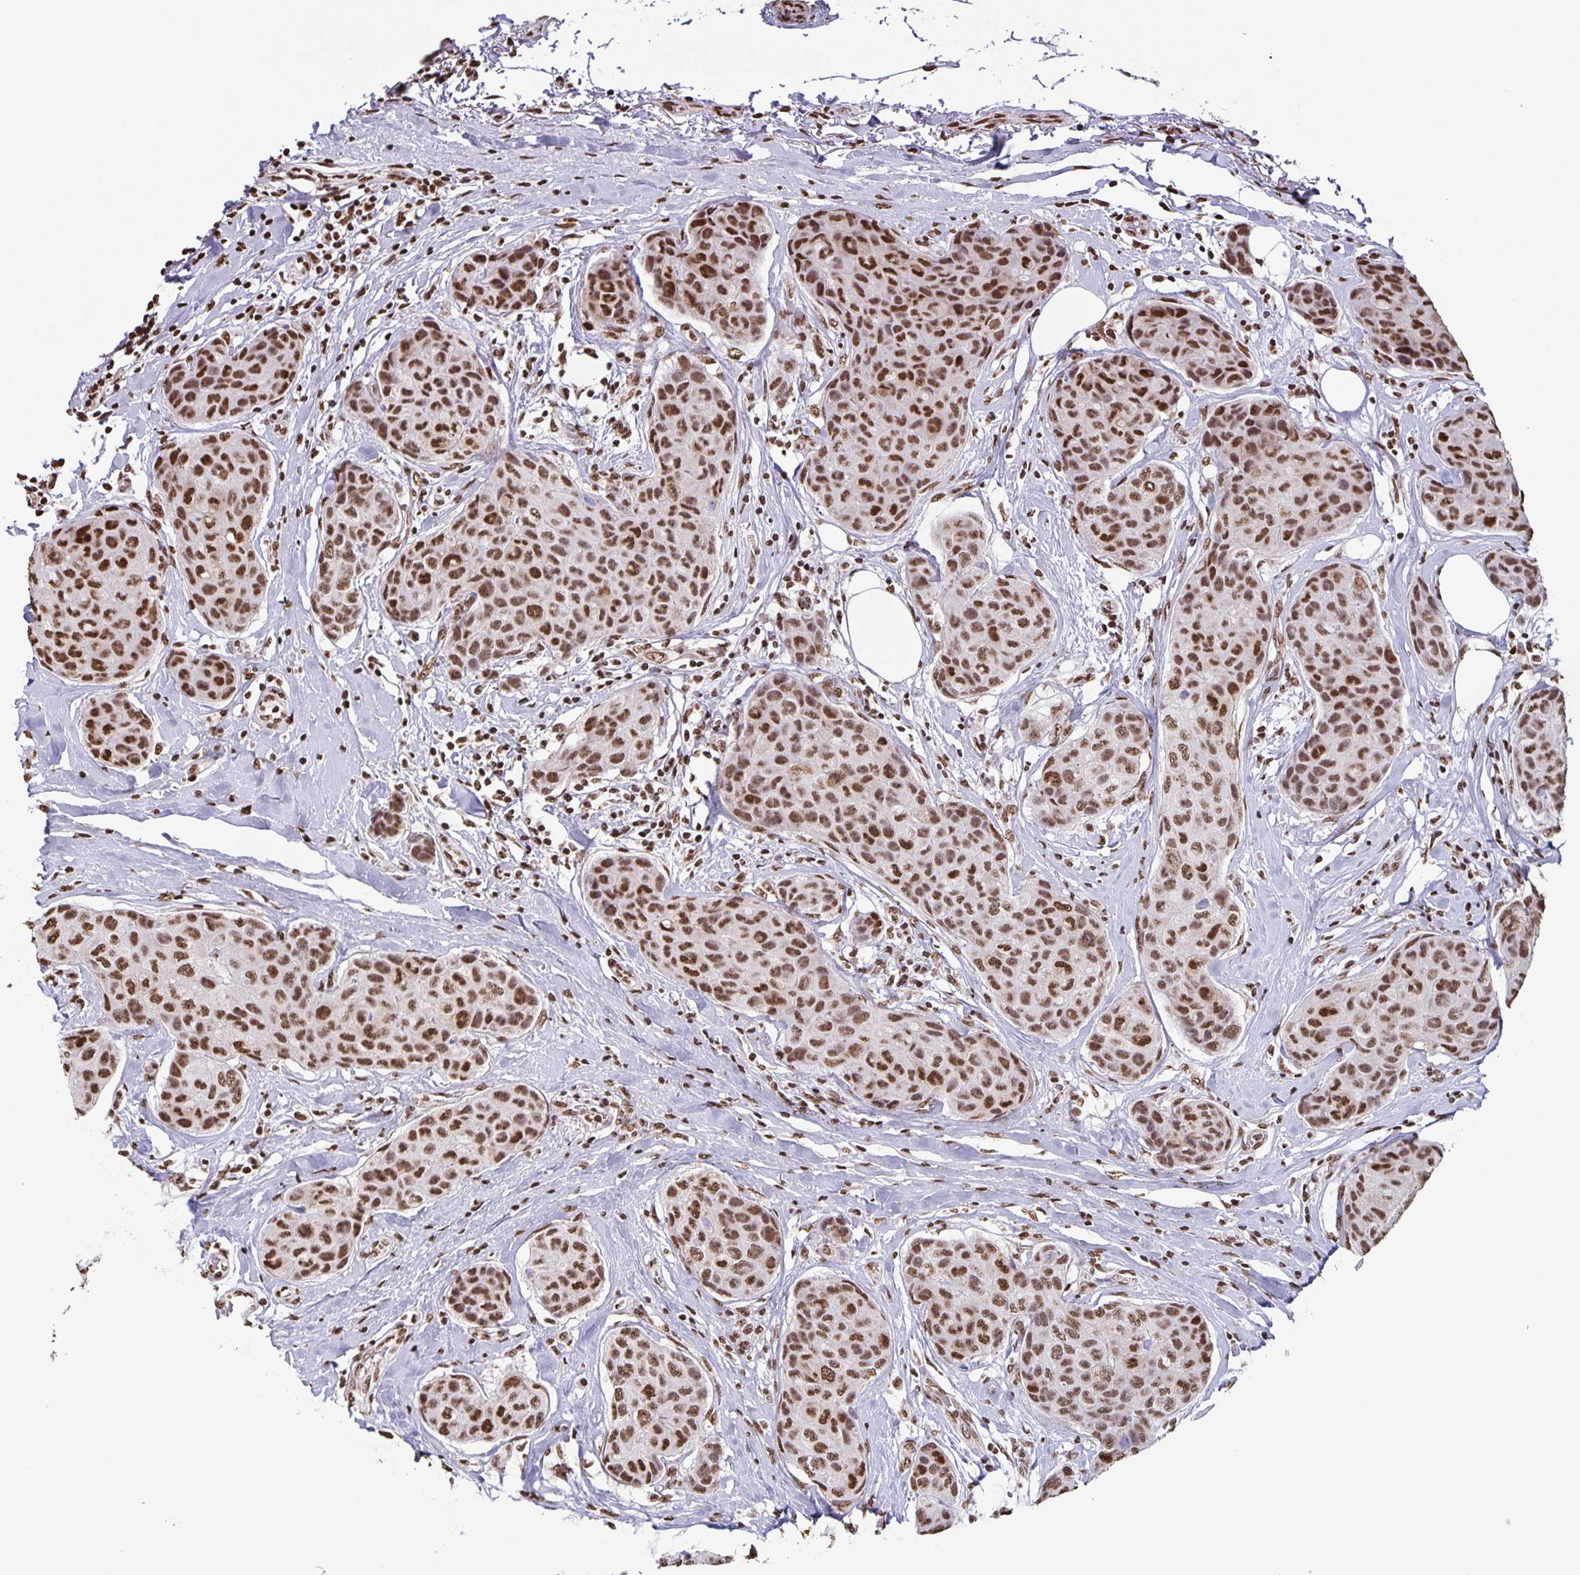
{"staining": {"intensity": "moderate", "quantity": ">75%", "location": "nuclear"}, "tissue": "breast cancer", "cell_type": "Tumor cells", "image_type": "cancer", "snomed": [{"axis": "morphology", "description": "Duct carcinoma"}, {"axis": "topography", "description": "Breast"}], "caption": "Immunohistochemistry (IHC) staining of breast invasive ductal carcinoma, which demonstrates medium levels of moderate nuclear expression in about >75% of tumor cells indicating moderate nuclear protein expression. The staining was performed using DAB (brown) for protein detection and nuclei were counterstained in hematoxylin (blue).", "gene": "DUT", "patient": {"sex": "female", "age": 80}}